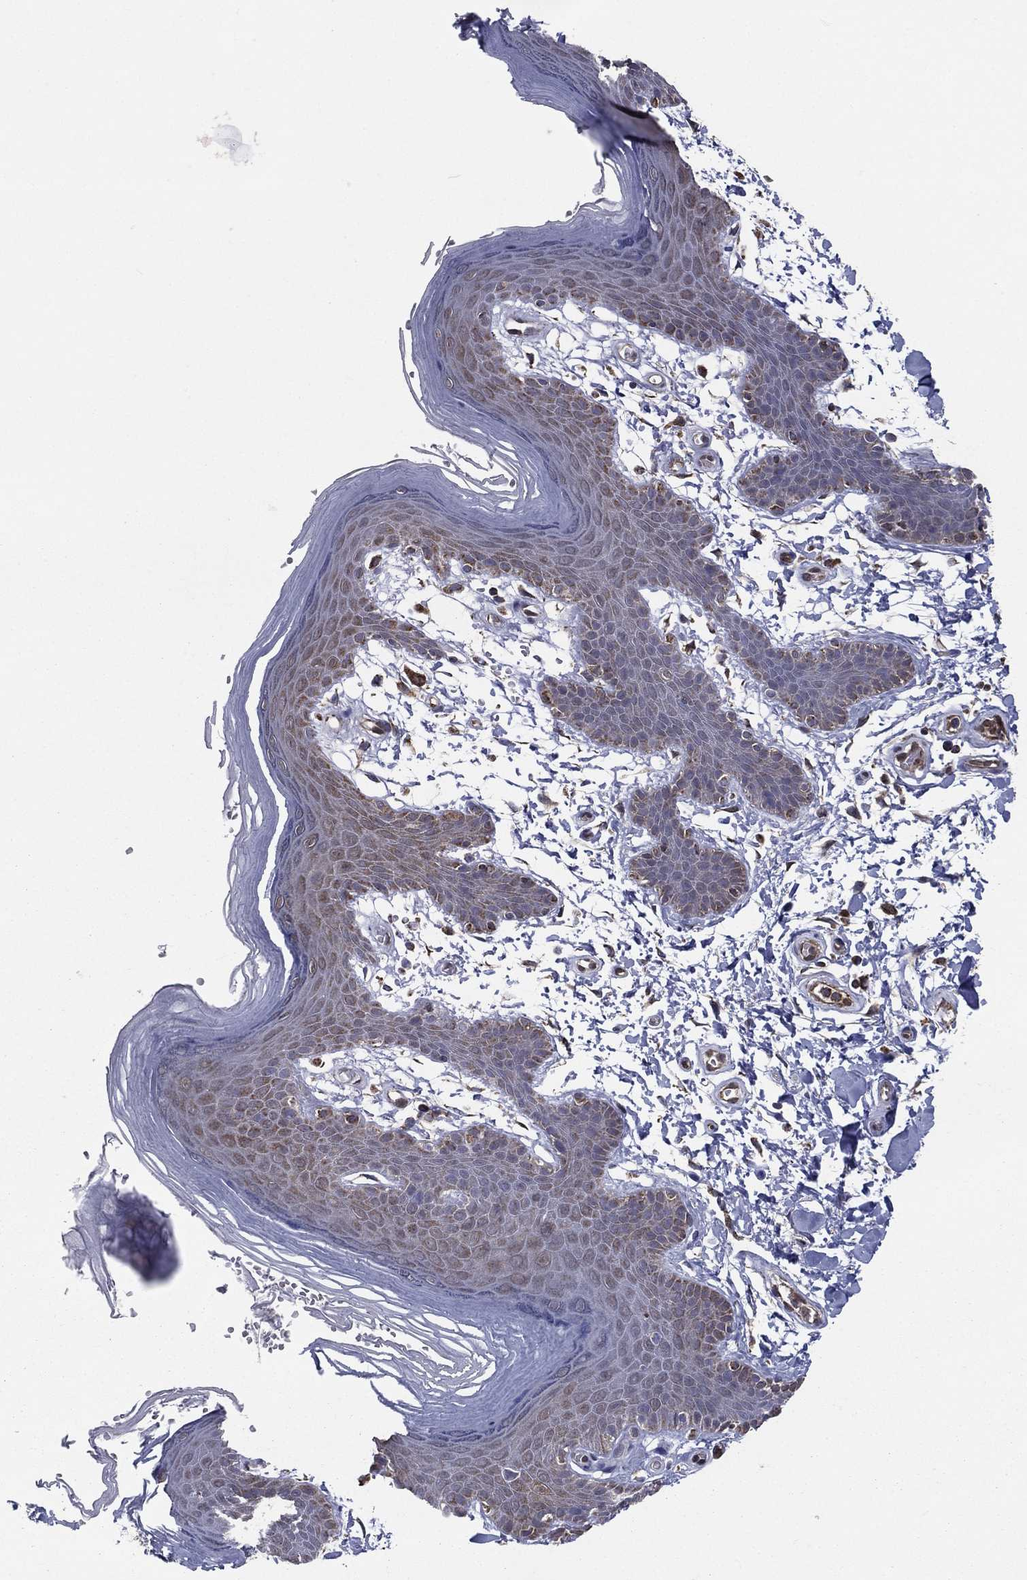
{"staining": {"intensity": "weak", "quantity": "25%-75%", "location": "cytoplasmic/membranous"}, "tissue": "skin", "cell_type": "Epidermal cells", "image_type": "normal", "snomed": [{"axis": "morphology", "description": "Normal tissue, NOS"}, {"axis": "topography", "description": "Anal"}], "caption": "Protein staining of unremarkable skin shows weak cytoplasmic/membranous expression in about 25%-75% of epidermal cells. Using DAB (3,3'-diaminobenzidine) (brown) and hematoxylin (blue) stains, captured at high magnification using brightfield microscopy.", "gene": "ENSG00000288684", "patient": {"sex": "male", "age": 53}}